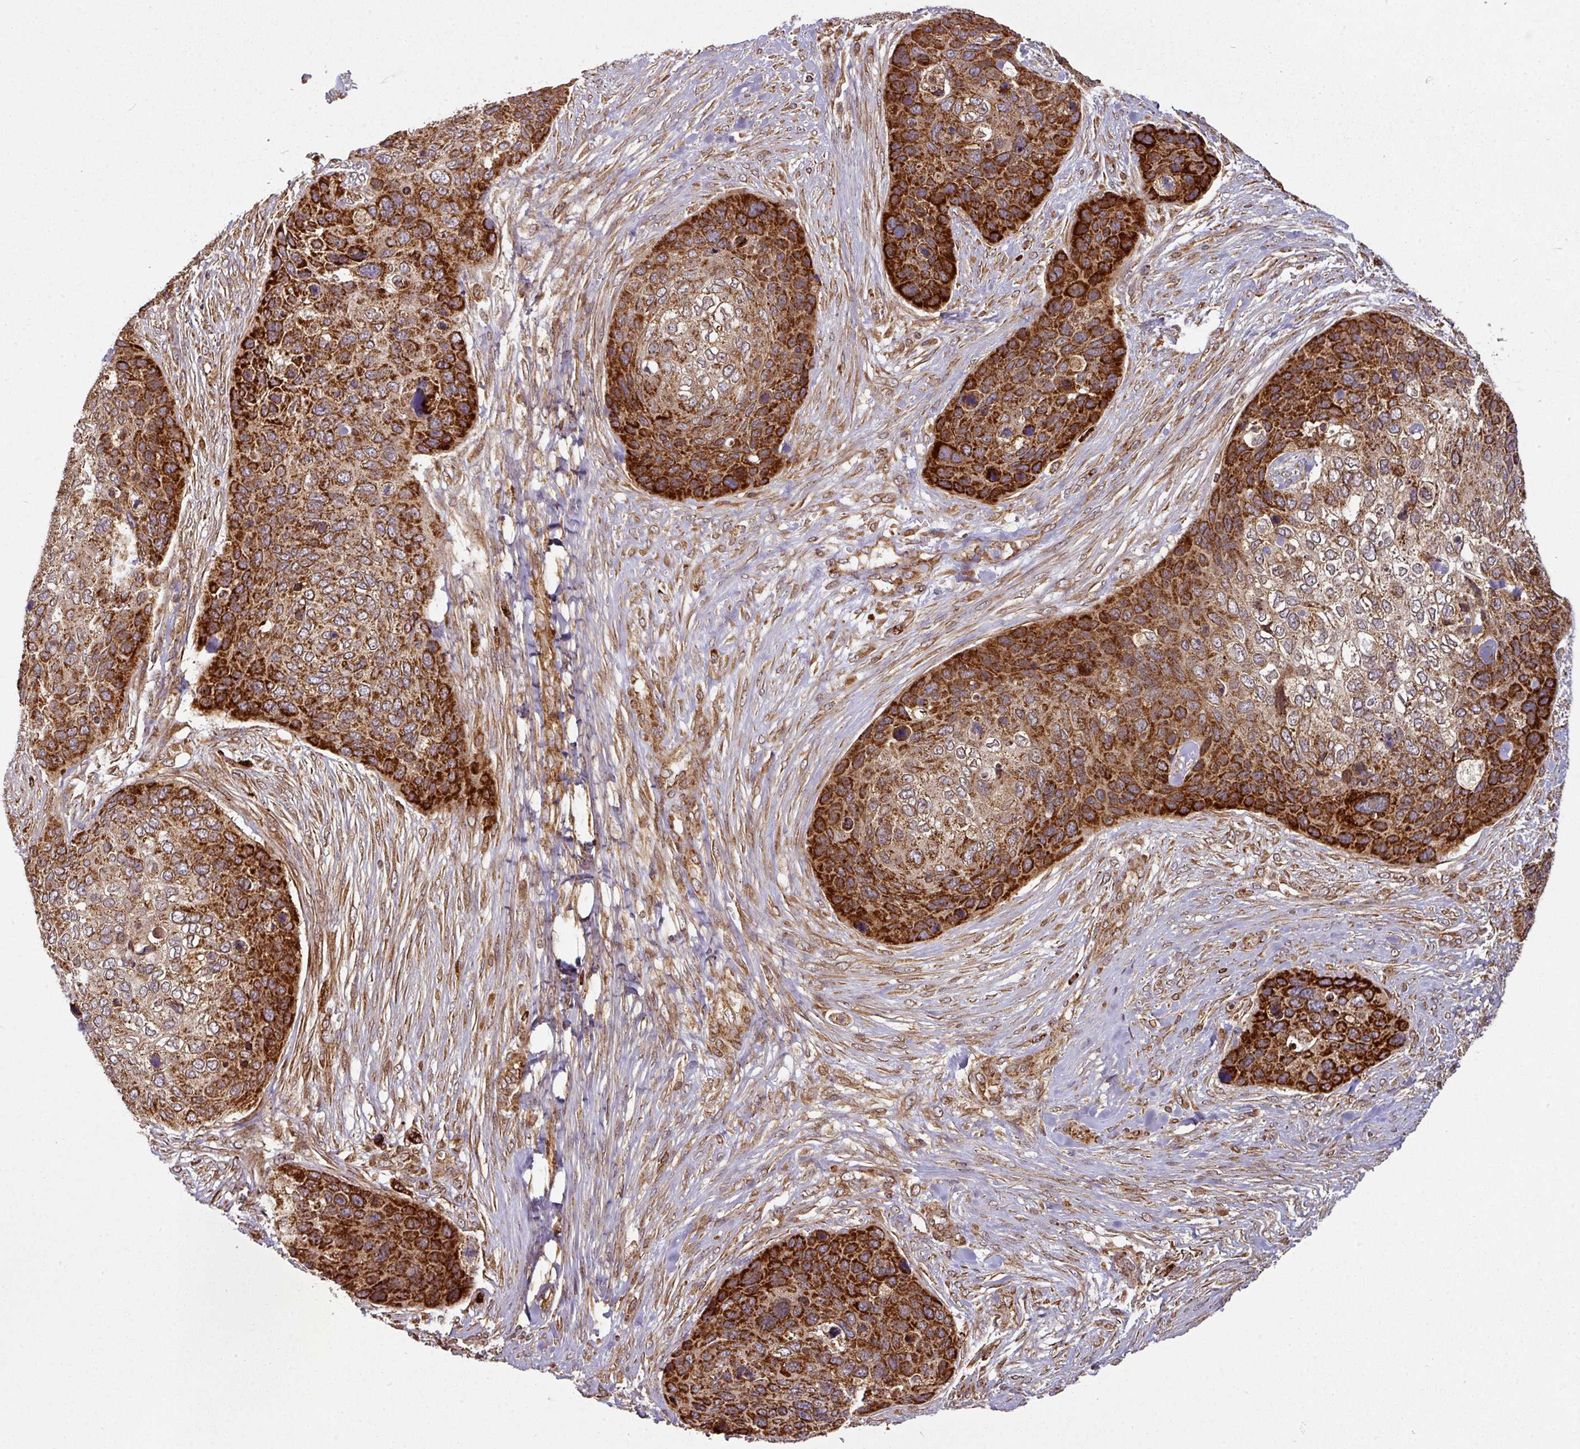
{"staining": {"intensity": "strong", "quantity": ">75%", "location": "cytoplasmic/membranous"}, "tissue": "skin cancer", "cell_type": "Tumor cells", "image_type": "cancer", "snomed": [{"axis": "morphology", "description": "Basal cell carcinoma"}, {"axis": "topography", "description": "Skin"}], "caption": "An IHC photomicrograph of tumor tissue is shown. Protein staining in brown shows strong cytoplasmic/membranous positivity in skin basal cell carcinoma within tumor cells. The protein is shown in brown color, while the nuclei are stained blue.", "gene": "TRAP1", "patient": {"sex": "female", "age": 74}}